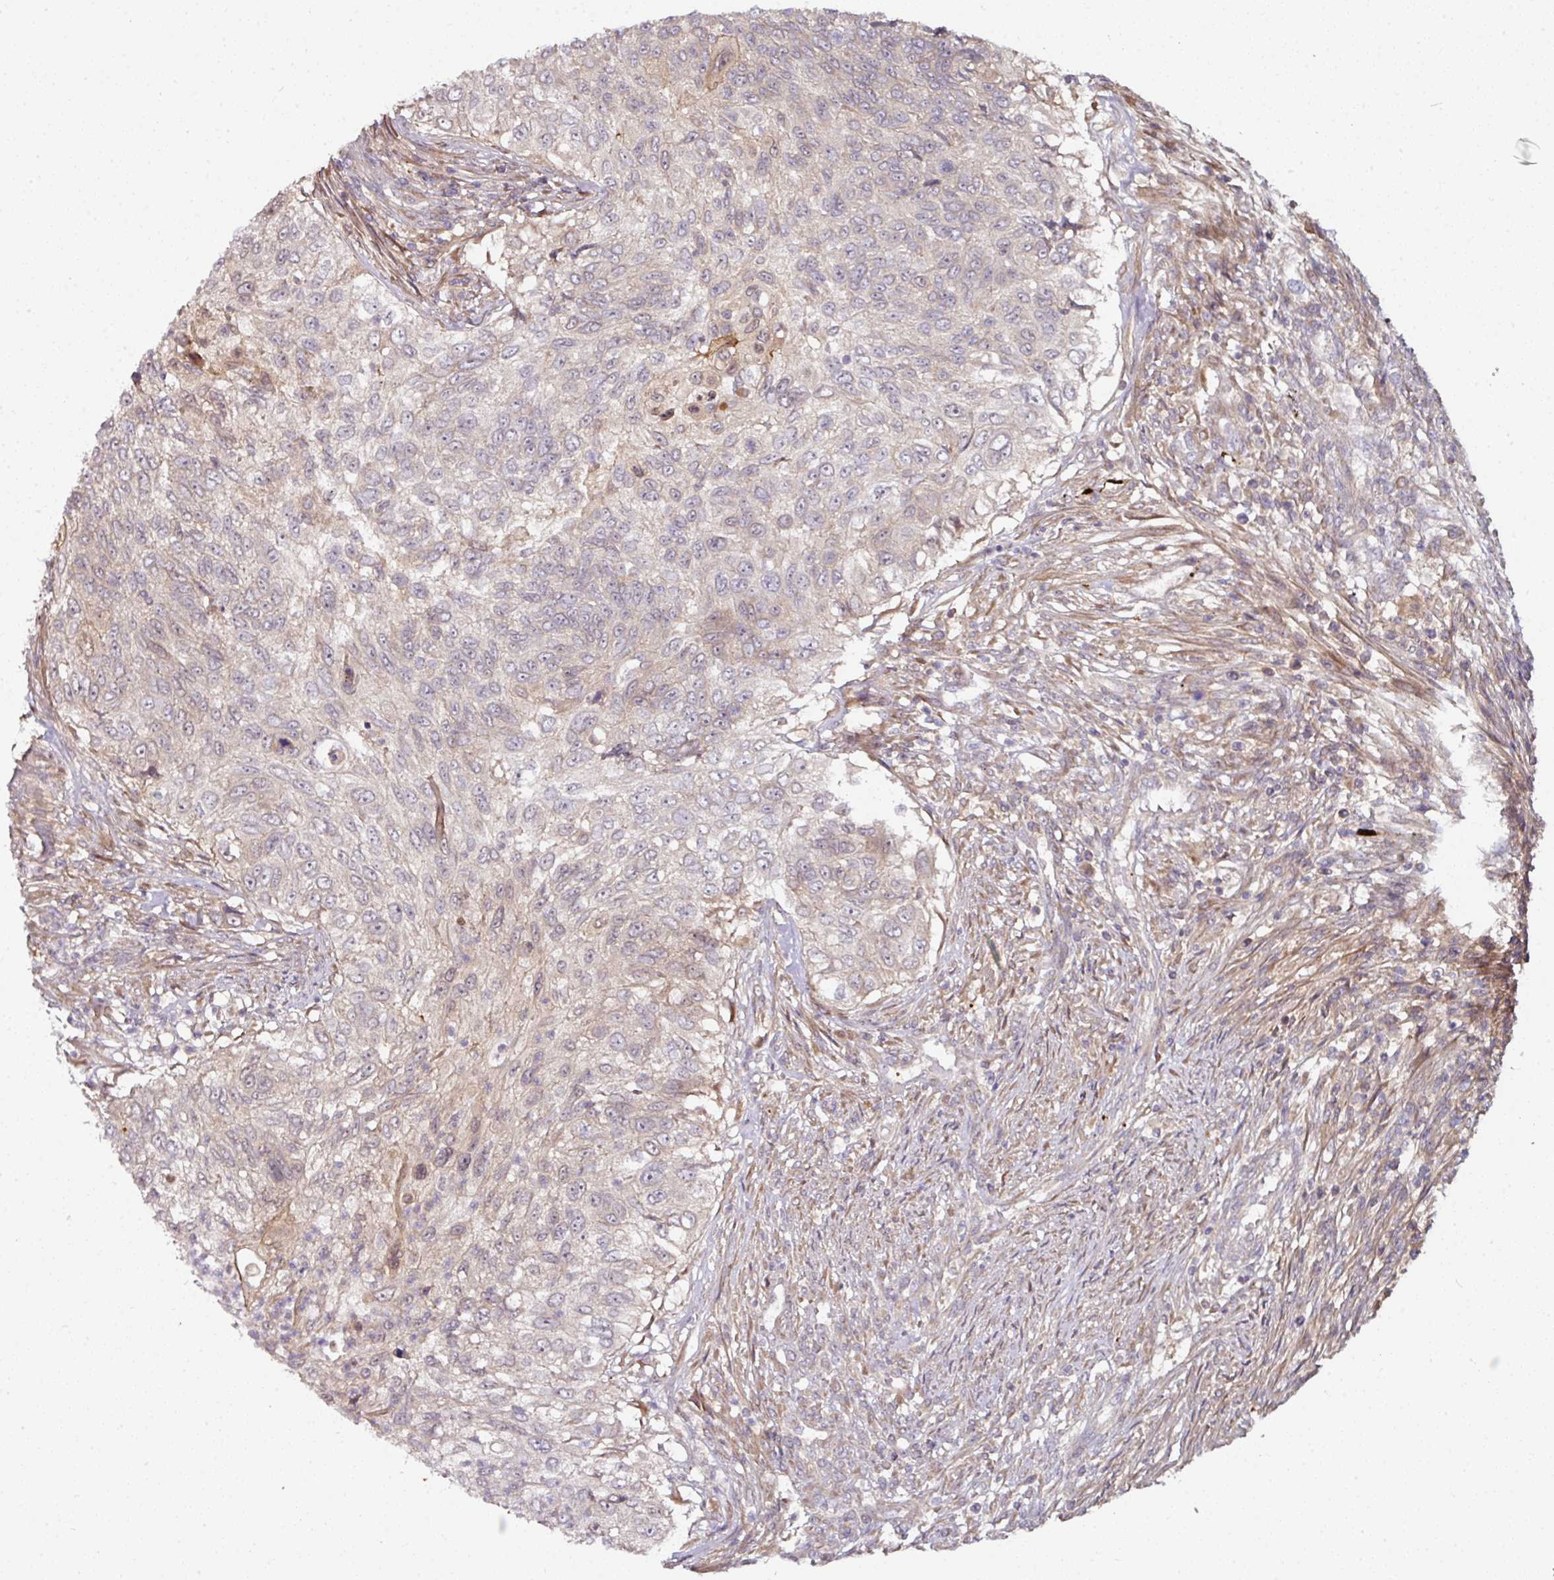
{"staining": {"intensity": "weak", "quantity": "<25%", "location": "cytoplasmic/membranous"}, "tissue": "urothelial cancer", "cell_type": "Tumor cells", "image_type": "cancer", "snomed": [{"axis": "morphology", "description": "Urothelial carcinoma, High grade"}, {"axis": "topography", "description": "Urinary bladder"}], "caption": "A micrograph of human urothelial cancer is negative for staining in tumor cells.", "gene": "CTDSP2", "patient": {"sex": "female", "age": 60}}